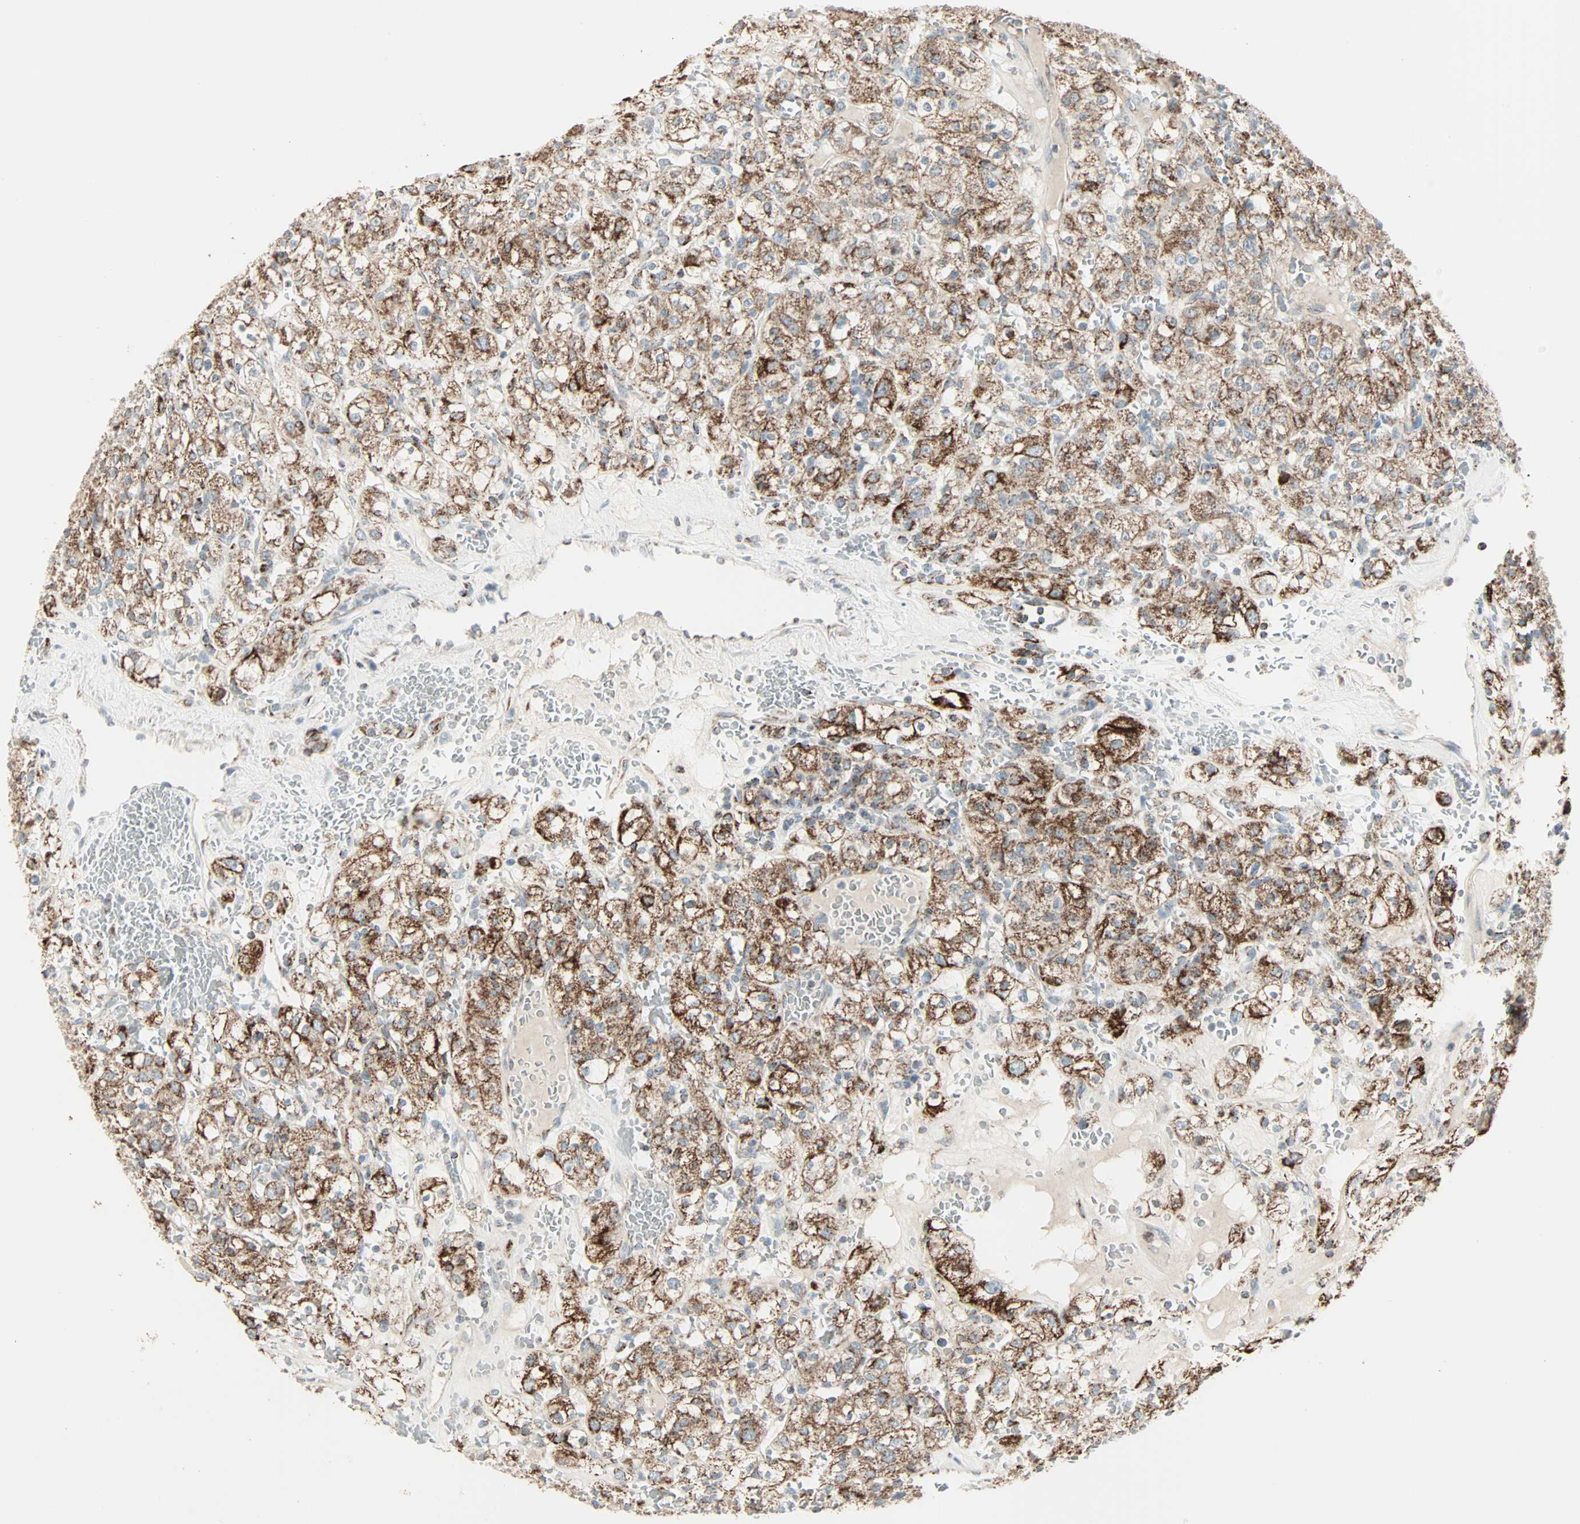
{"staining": {"intensity": "moderate", "quantity": ">75%", "location": "cytoplasmic/membranous"}, "tissue": "renal cancer", "cell_type": "Tumor cells", "image_type": "cancer", "snomed": [{"axis": "morphology", "description": "Normal tissue, NOS"}, {"axis": "morphology", "description": "Adenocarcinoma, NOS"}, {"axis": "topography", "description": "Kidney"}], "caption": "An immunohistochemistry histopathology image of tumor tissue is shown. Protein staining in brown labels moderate cytoplasmic/membranous positivity in renal cancer within tumor cells. Using DAB (3,3'-diaminobenzidine) (brown) and hematoxylin (blue) stains, captured at high magnification using brightfield microscopy.", "gene": "IDH2", "patient": {"sex": "female", "age": 72}}